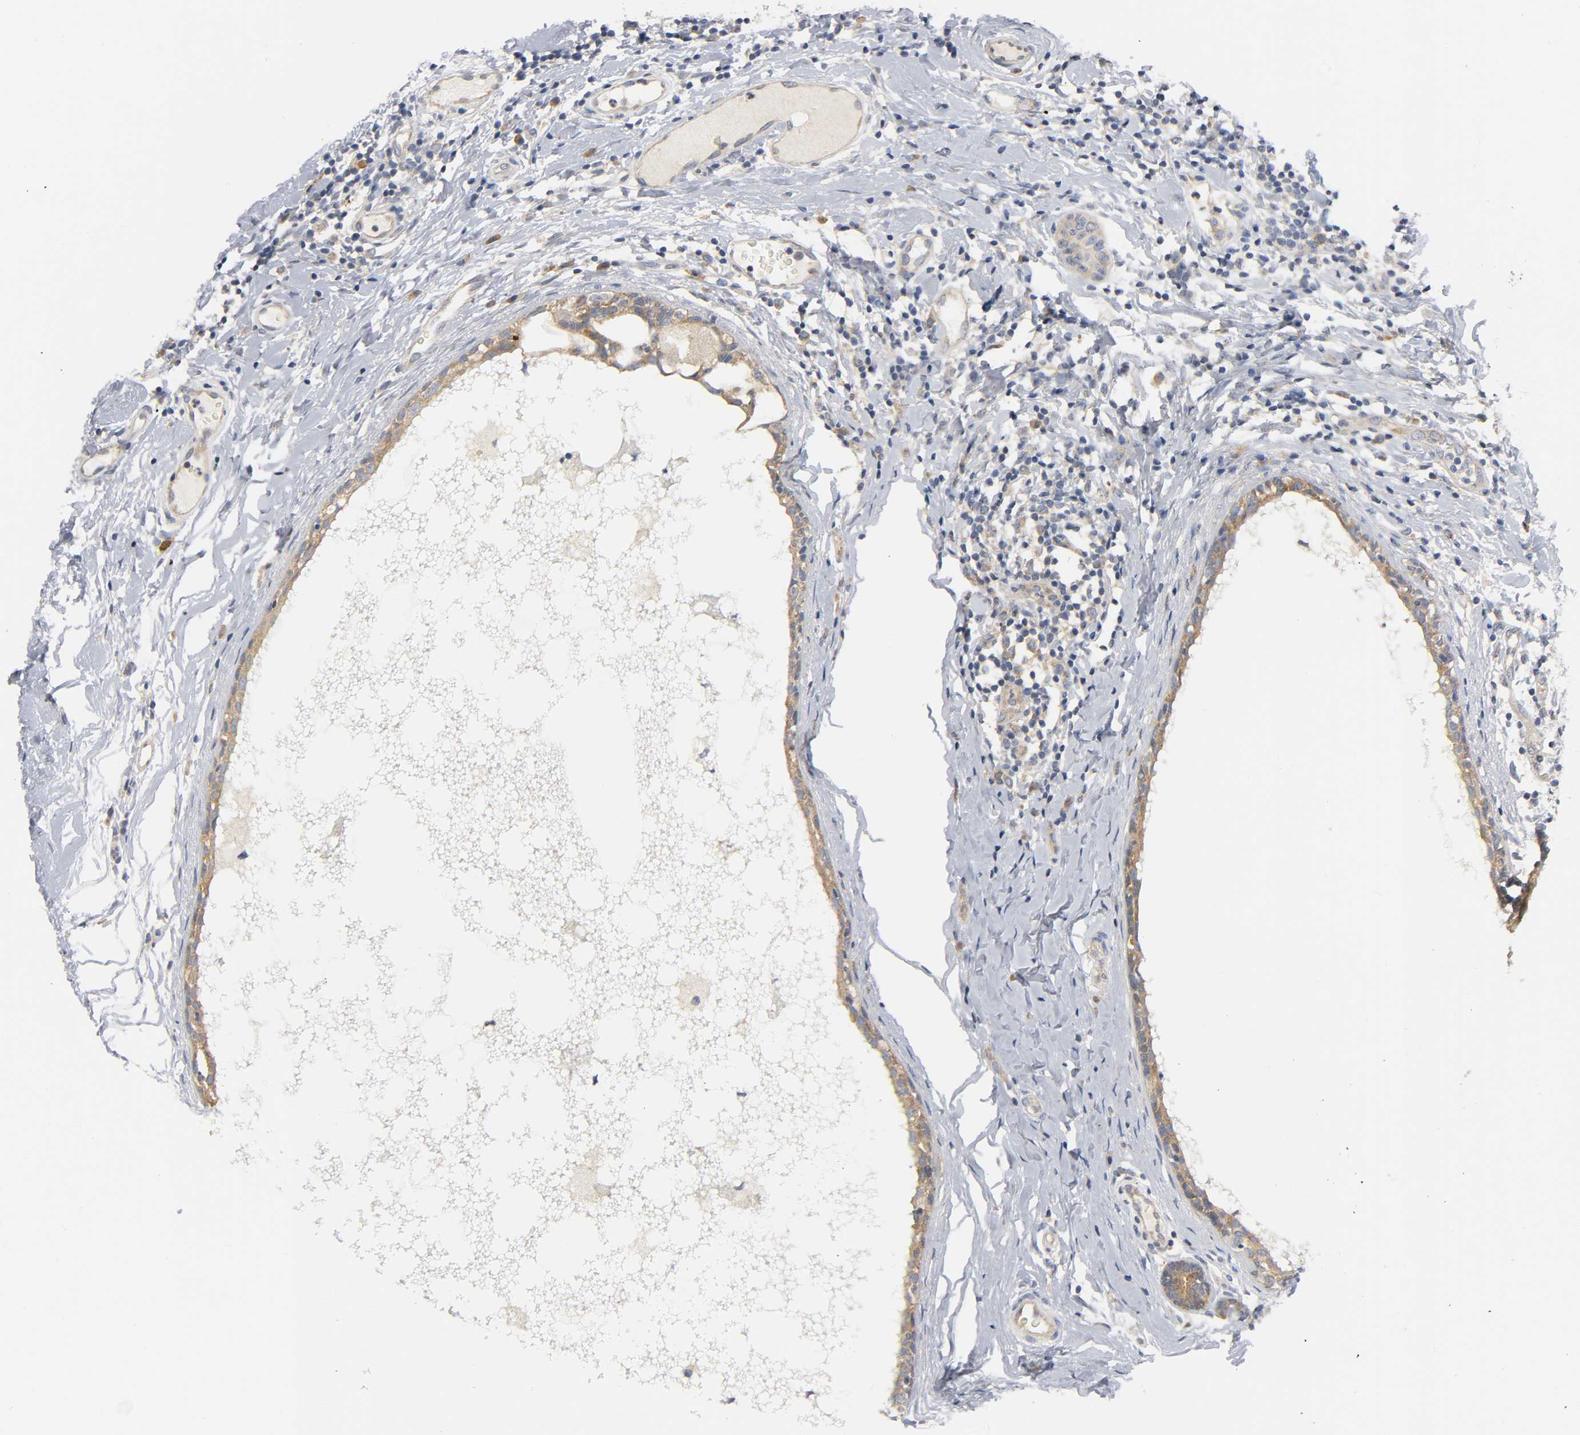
{"staining": {"intensity": "weak", "quantity": ">75%", "location": "cytoplasmic/membranous"}, "tissue": "breast cancer", "cell_type": "Tumor cells", "image_type": "cancer", "snomed": [{"axis": "morphology", "description": "Duct carcinoma"}, {"axis": "topography", "description": "Breast"}], "caption": "Immunohistochemistry histopathology image of neoplastic tissue: human breast cancer (intraductal carcinoma) stained using immunohistochemistry exhibits low levels of weak protein expression localized specifically in the cytoplasmic/membranous of tumor cells, appearing as a cytoplasmic/membranous brown color.", "gene": "HDAC6", "patient": {"sex": "female", "age": 40}}